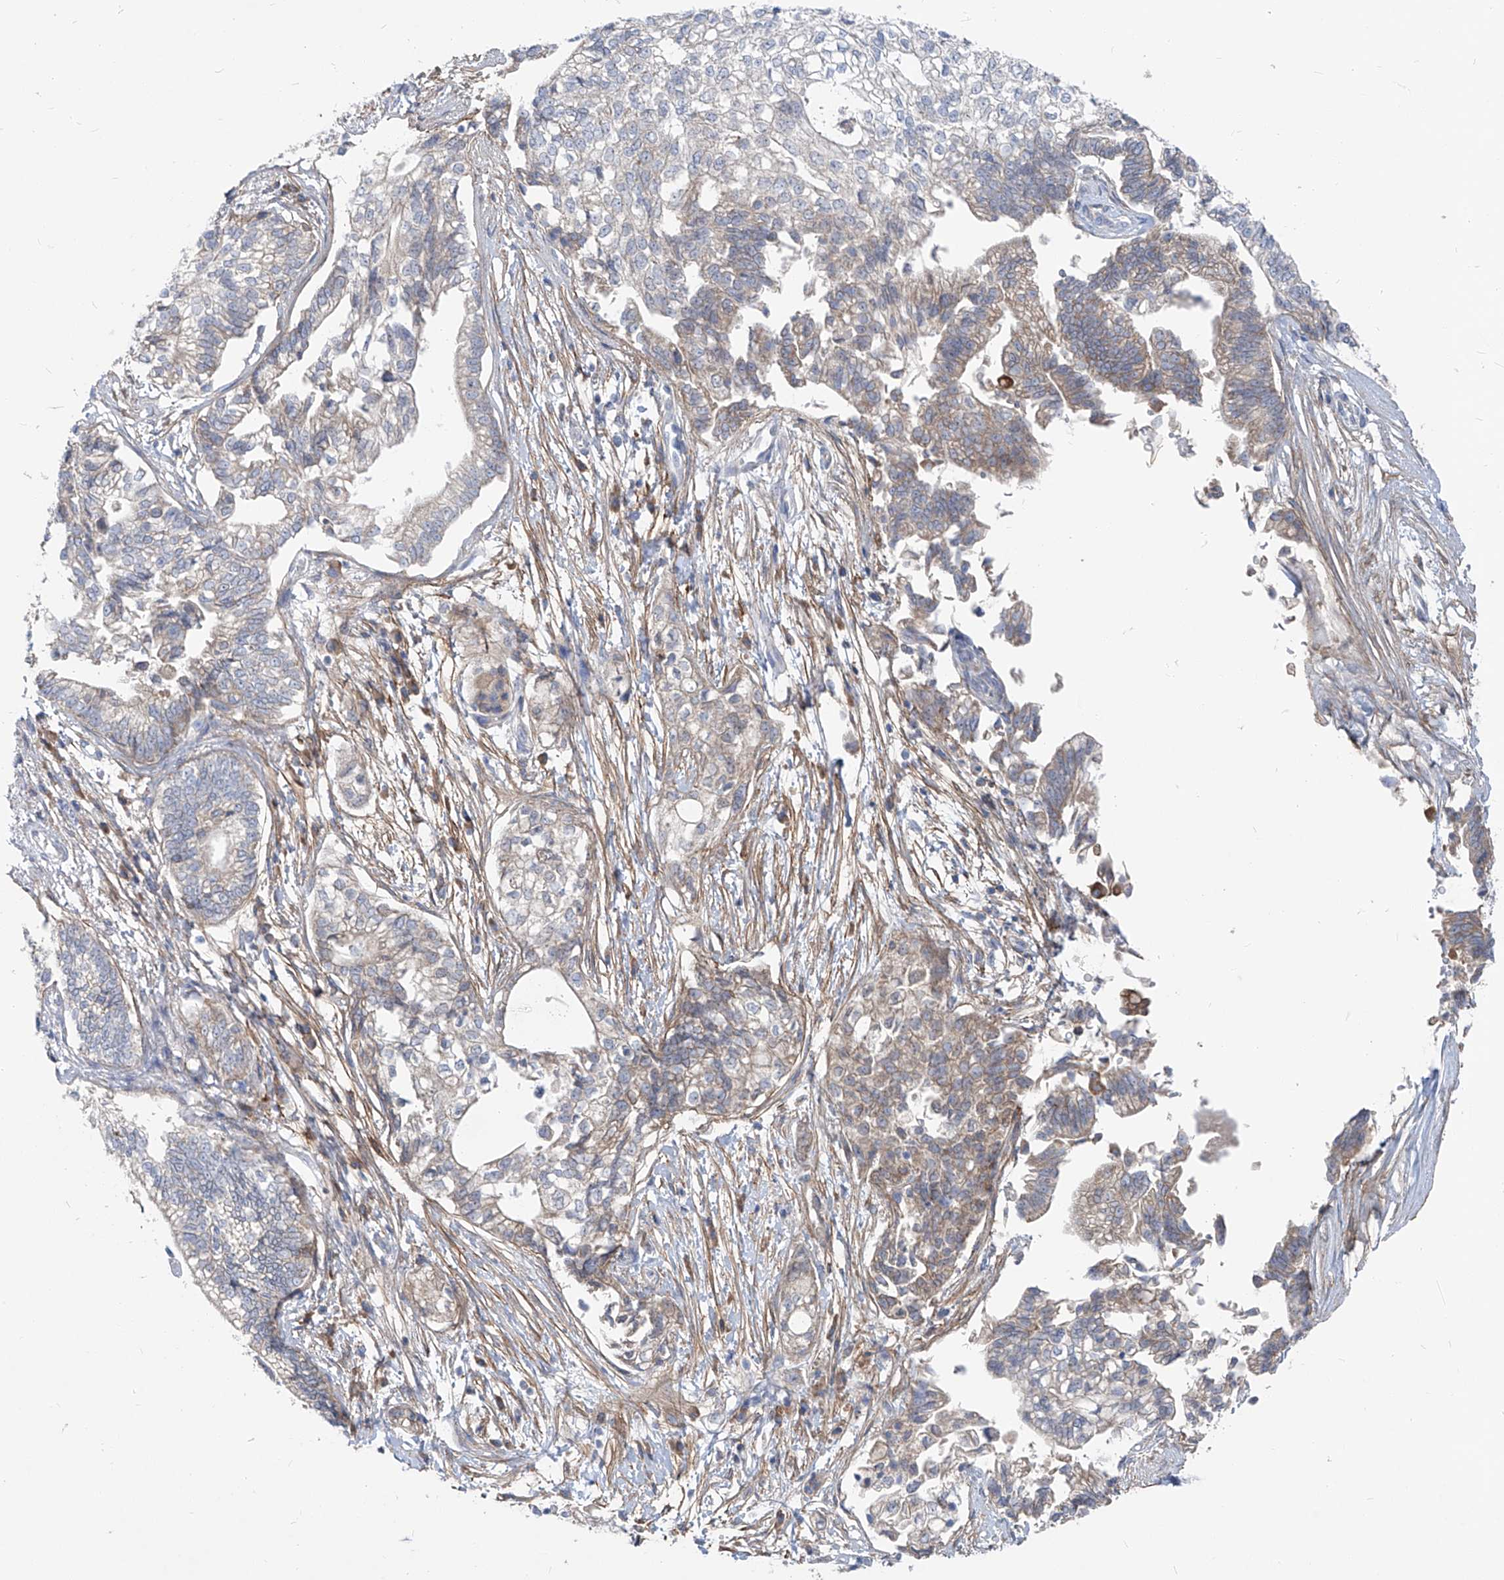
{"staining": {"intensity": "weak", "quantity": "<25%", "location": "cytoplasmic/membranous"}, "tissue": "pancreatic cancer", "cell_type": "Tumor cells", "image_type": "cancer", "snomed": [{"axis": "morphology", "description": "Adenocarcinoma, NOS"}, {"axis": "topography", "description": "Pancreas"}], "caption": "IHC micrograph of pancreatic cancer stained for a protein (brown), which exhibits no staining in tumor cells.", "gene": "UFL1", "patient": {"sex": "male", "age": 72}}